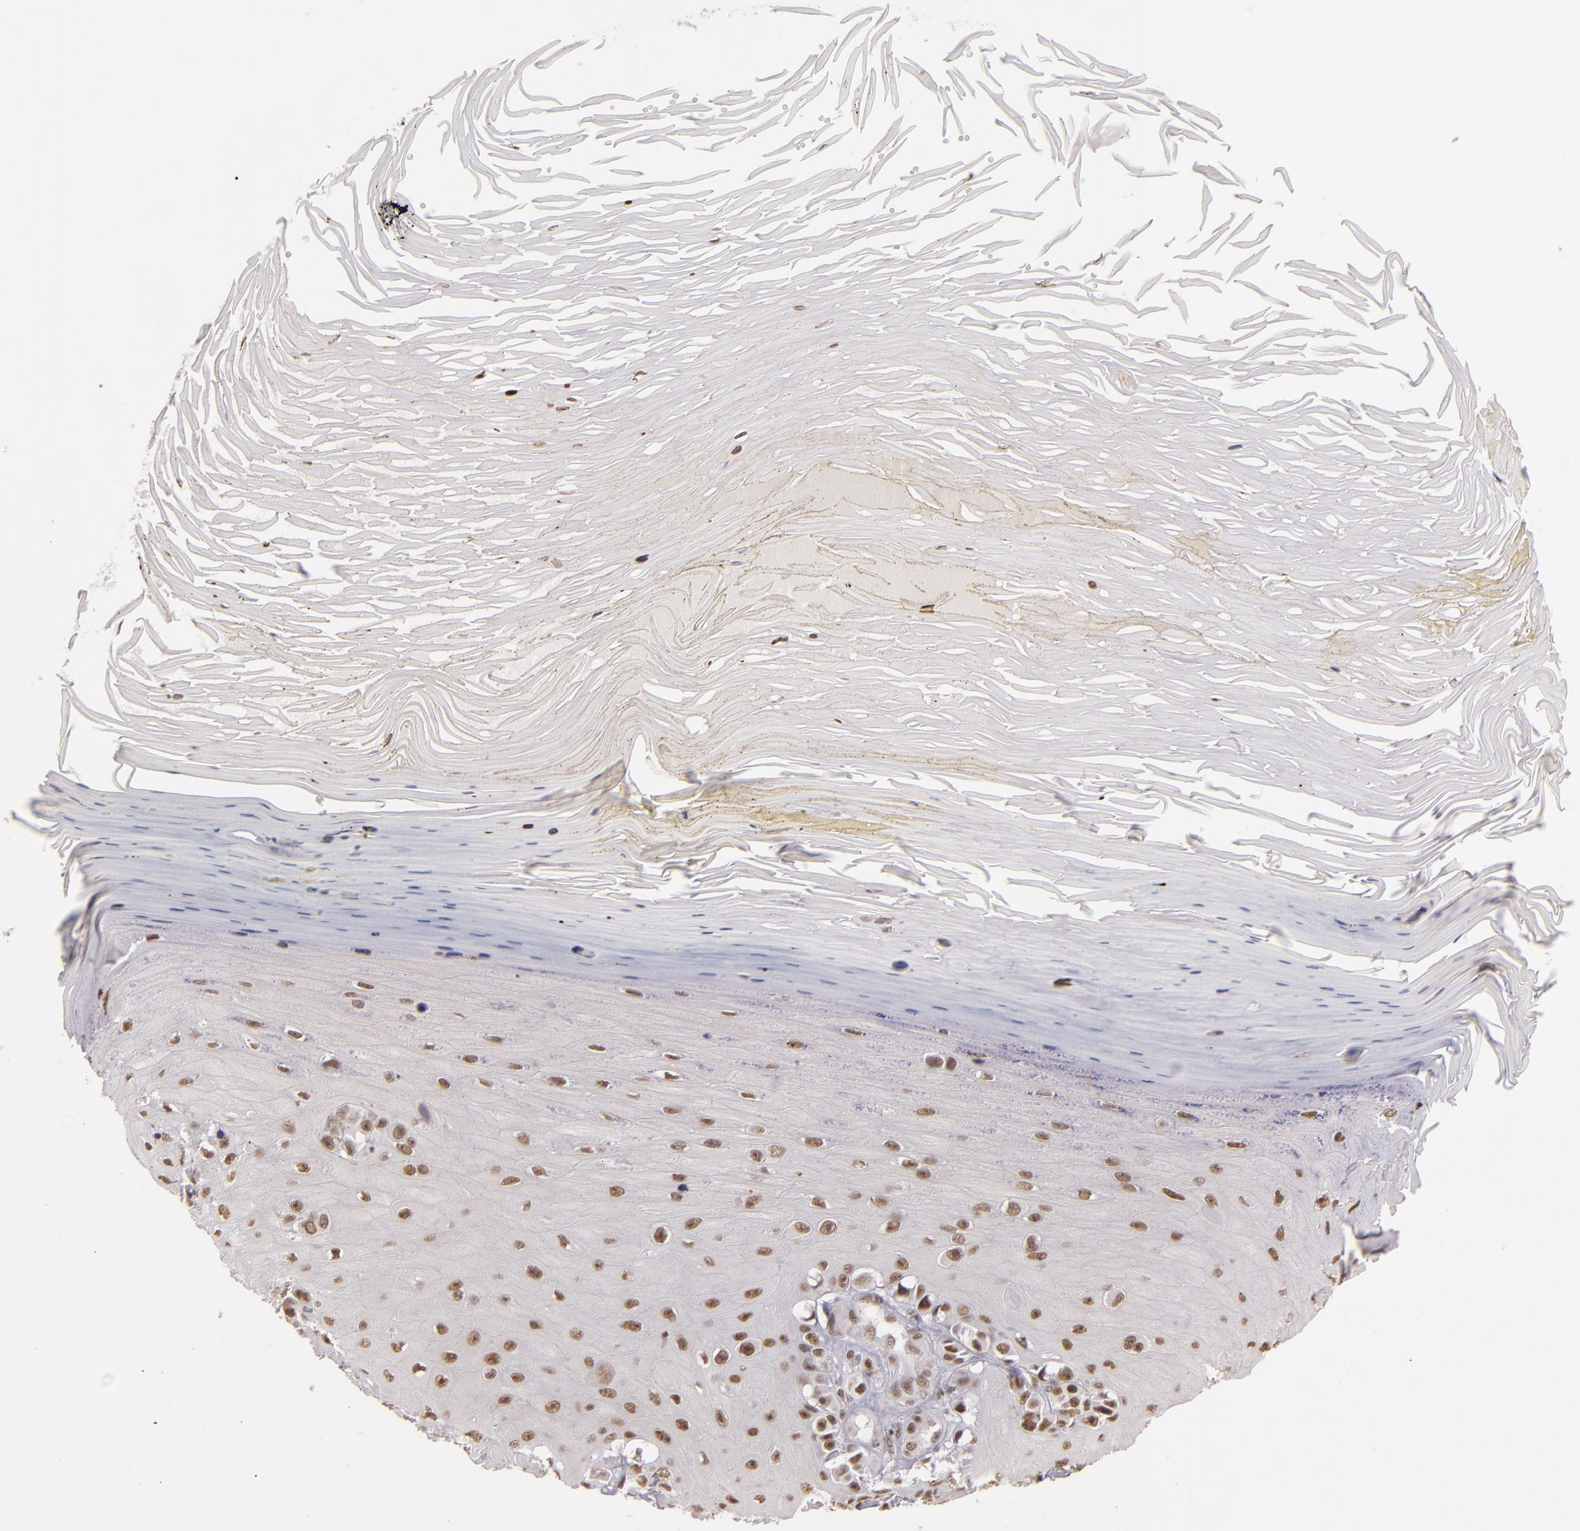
{"staining": {"intensity": "weak", "quantity": ">75%", "location": "nuclear"}, "tissue": "melanoma", "cell_type": "Tumor cells", "image_type": "cancer", "snomed": [{"axis": "morphology", "description": "Malignant melanoma, NOS"}, {"axis": "topography", "description": "Skin"}], "caption": "The histopathology image shows immunohistochemical staining of melanoma. There is weak nuclear expression is seen in about >75% of tumor cells.", "gene": "INTS6", "patient": {"sex": "female", "age": 82}}